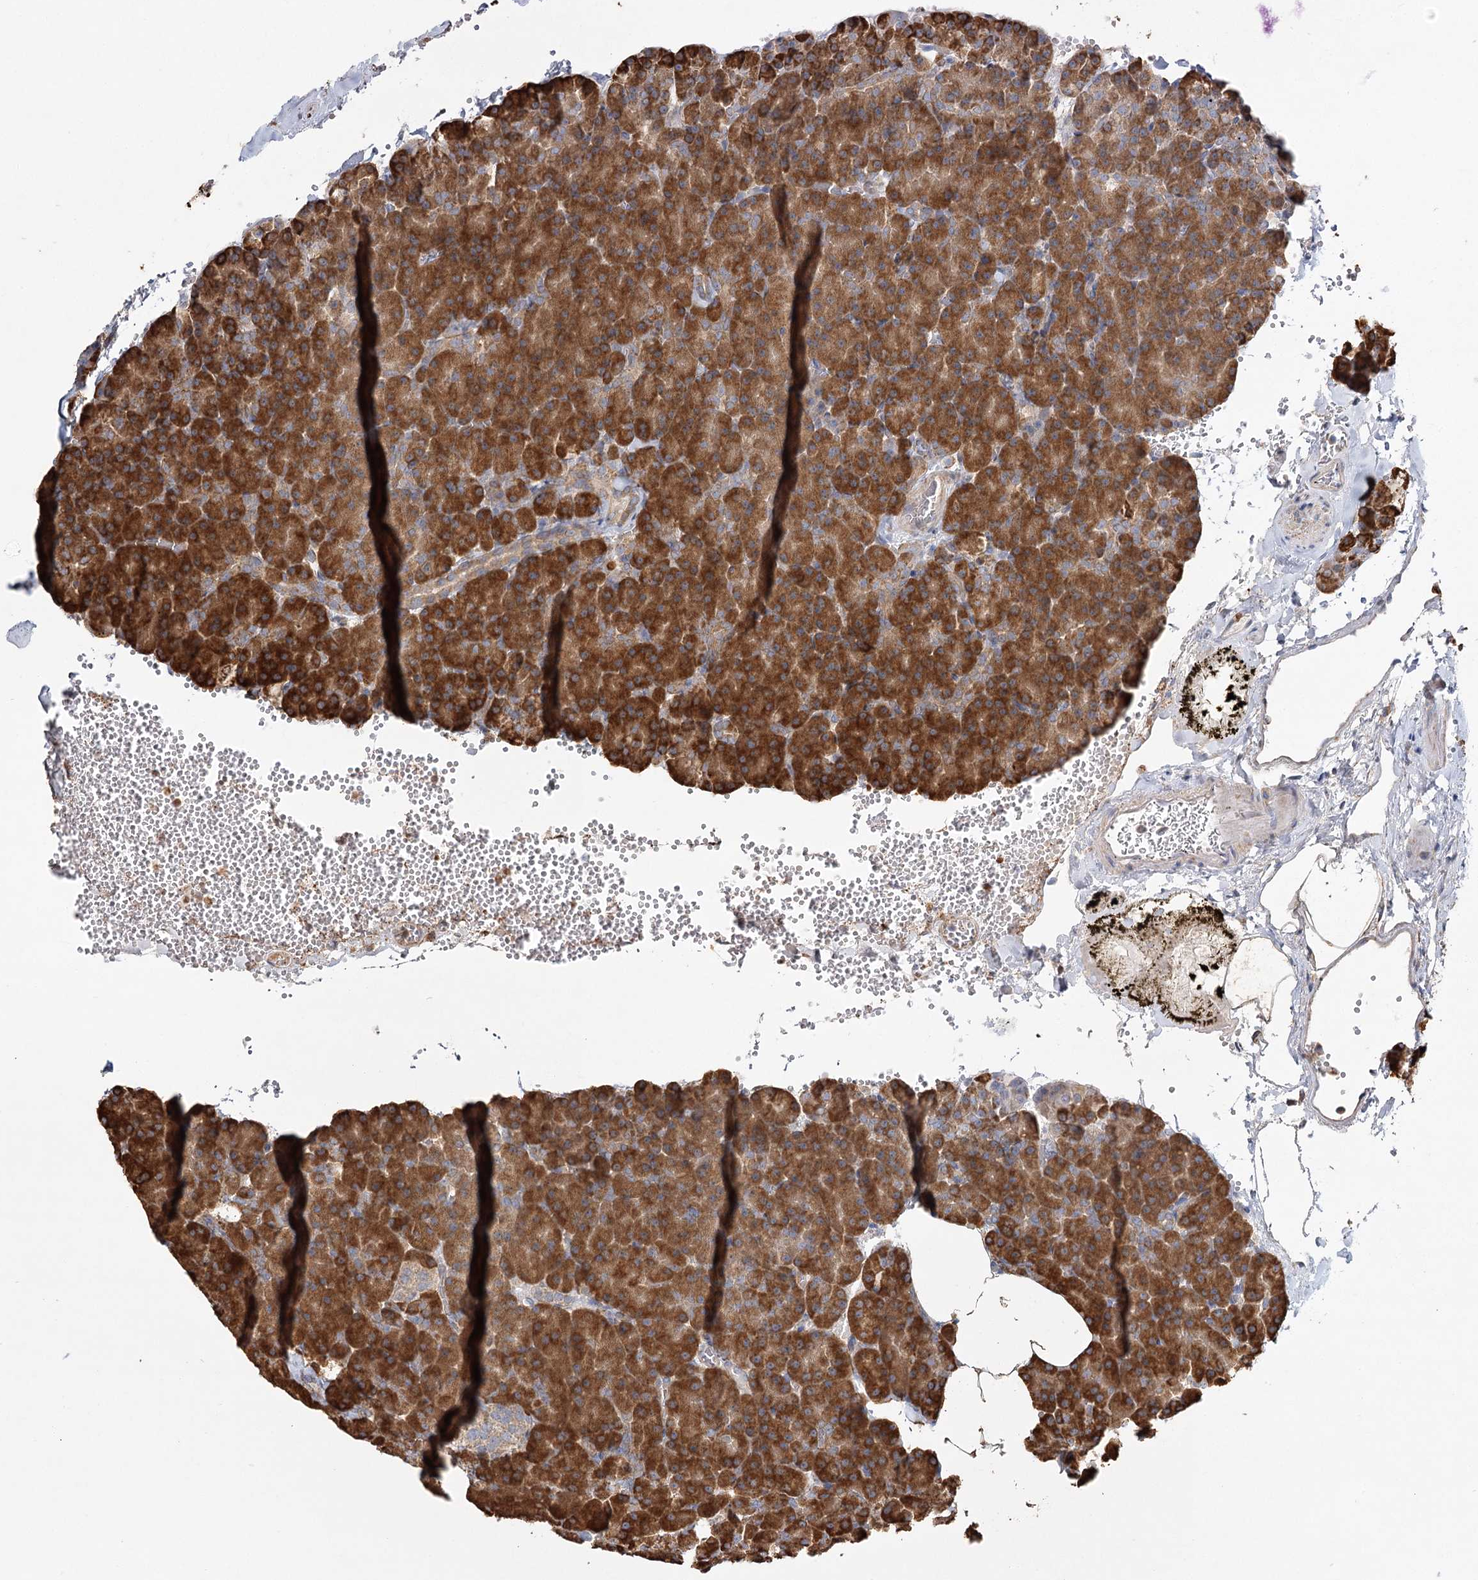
{"staining": {"intensity": "strong", "quantity": ">75%", "location": "cytoplasmic/membranous"}, "tissue": "pancreas", "cell_type": "Exocrine glandular cells", "image_type": "normal", "snomed": [{"axis": "morphology", "description": "Normal tissue, NOS"}, {"axis": "morphology", "description": "Carcinoid, malignant, NOS"}, {"axis": "topography", "description": "Pancreas"}], "caption": "A histopathology image of pancreas stained for a protein demonstrates strong cytoplasmic/membranous brown staining in exocrine glandular cells.", "gene": "ZFYVE16", "patient": {"sex": "female", "age": 35}}